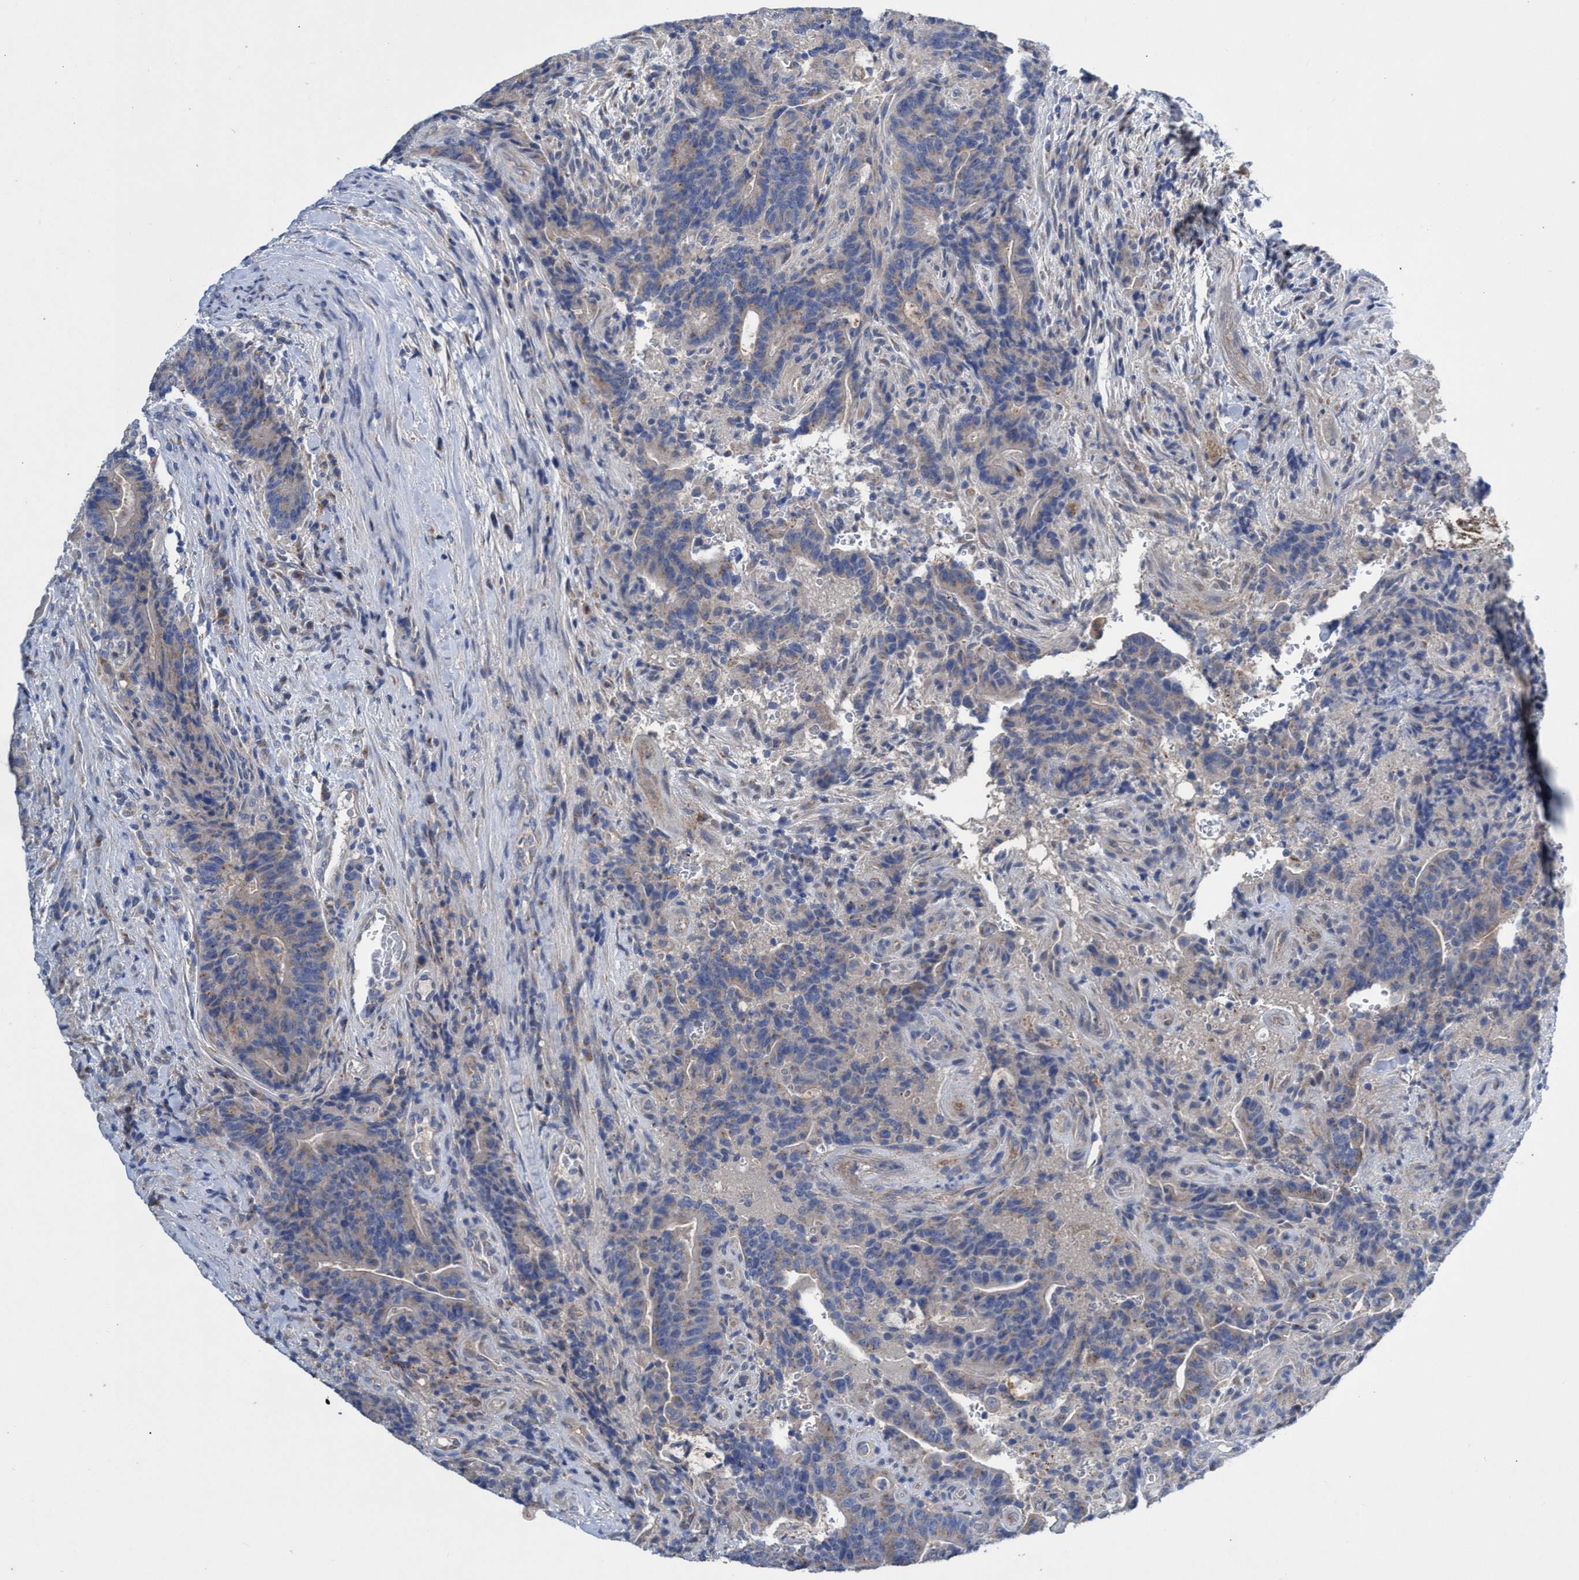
{"staining": {"intensity": "weak", "quantity": "<25%", "location": "cytoplasmic/membranous"}, "tissue": "colorectal cancer", "cell_type": "Tumor cells", "image_type": "cancer", "snomed": [{"axis": "morphology", "description": "Normal tissue, NOS"}, {"axis": "morphology", "description": "Adenocarcinoma, NOS"}, {"axis": "topography", "description": "Colon"}], "caption": "DAB immunohistochemical staining of human colorectal cancer (adenocarcinoma) reveals no significant staining in tumor cells.", "gene": "SVEP1", "patient": {"sex": "female", "age": 75}}